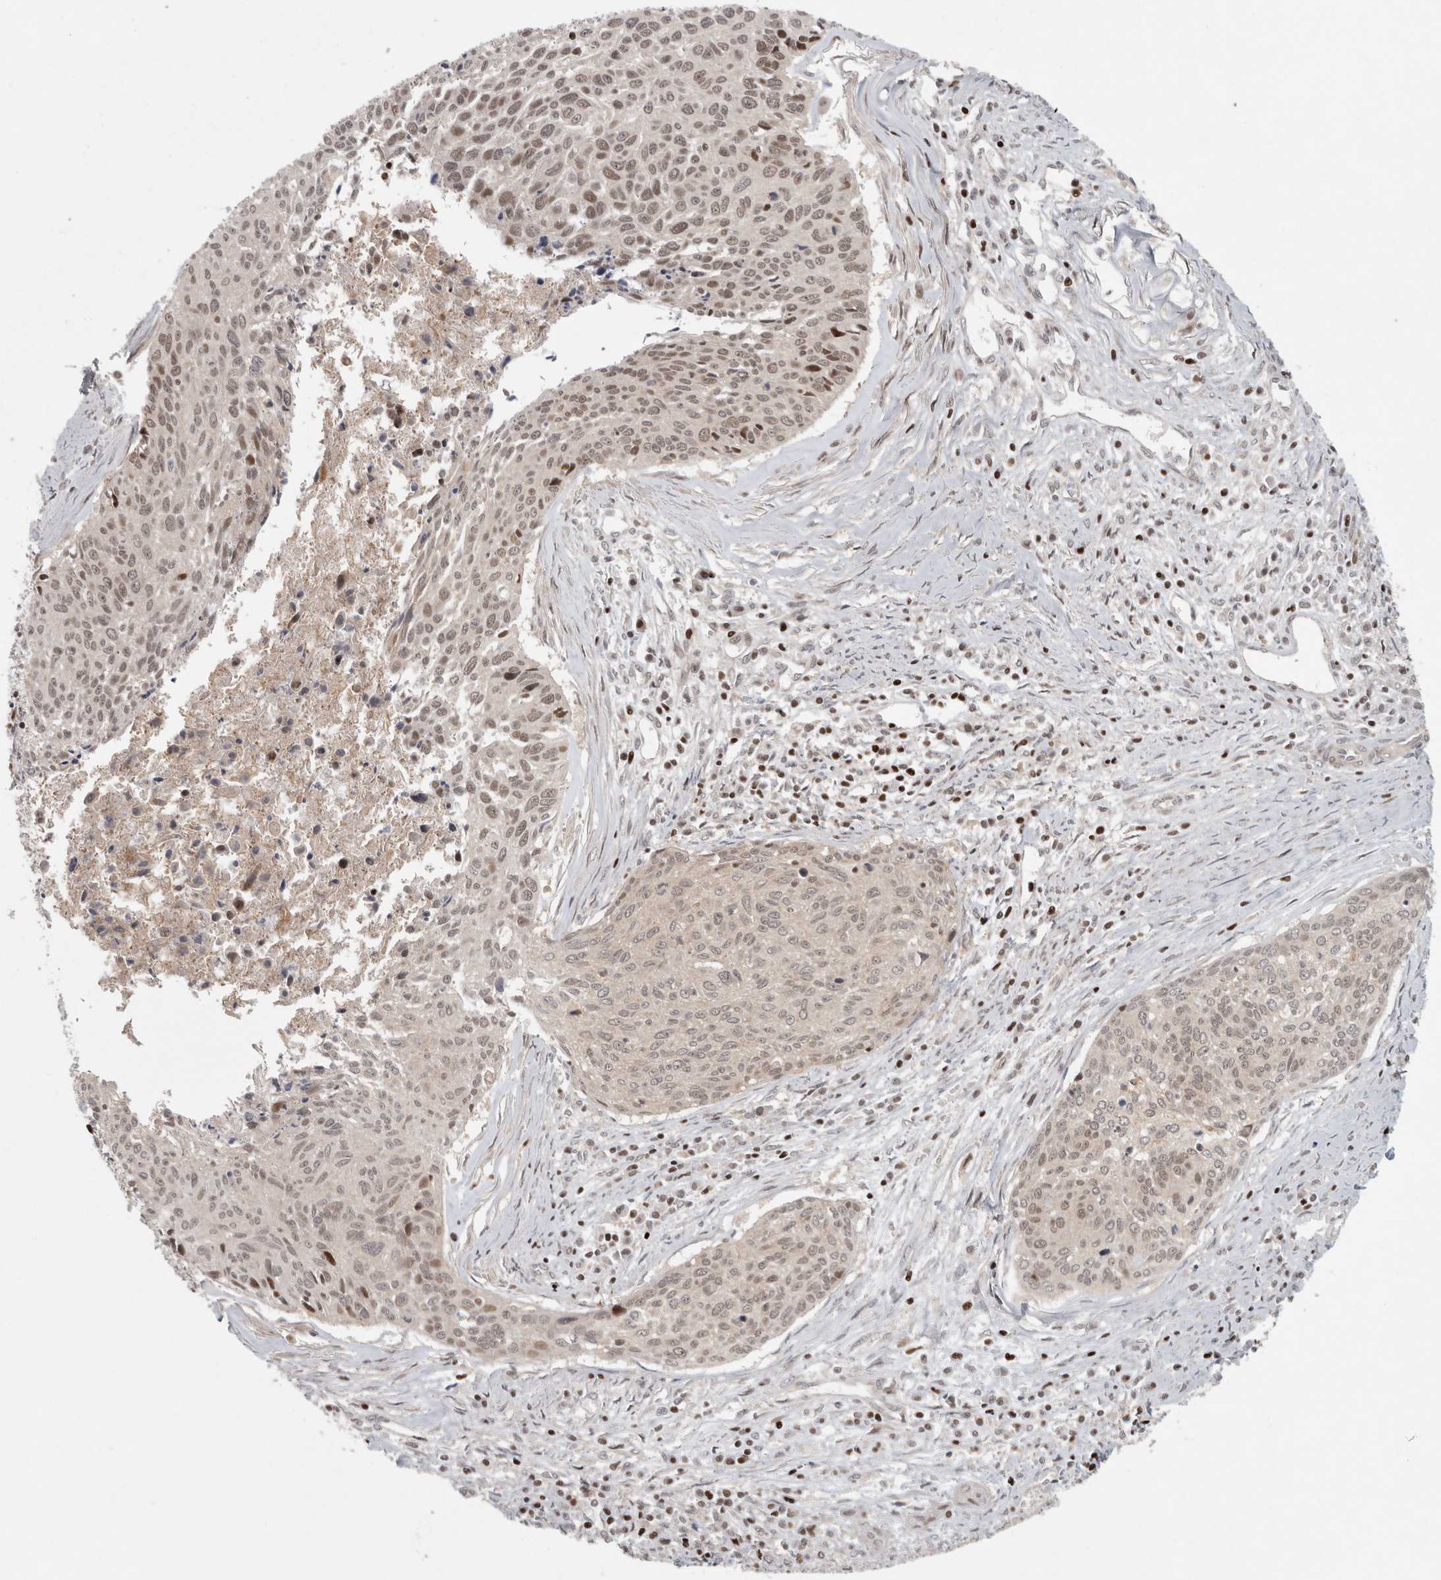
{"staining": {"intensity": "weak", "quantity": "25%-75%", "location": "cytoplasmic/membranous,nuclear"}, "tissue": "cervical cancer", "cell_type": "Tumor cells", "image_type": "cancer", "snomed": [{"axis": "morphology", "description": "Squamous cell carcinoma, NOS"}, {"axis": "topography", "description": "Cervix"}], "caption": "IHC staining of cervical squamous cell carcinoma, which demonstrates low levels of weak cytoplasmic/membranous and nuclear staining in approximately 25%-75% of tumor cells indicating weak cytoplasmic/membranous and nuclear protein staining. The staining was performed using DAB (brown) for protein detection and nuclei were counterstained in hematoxylin (blue).", "gene": "KDM8", "patient": {"sex": "female", "age": 55}}